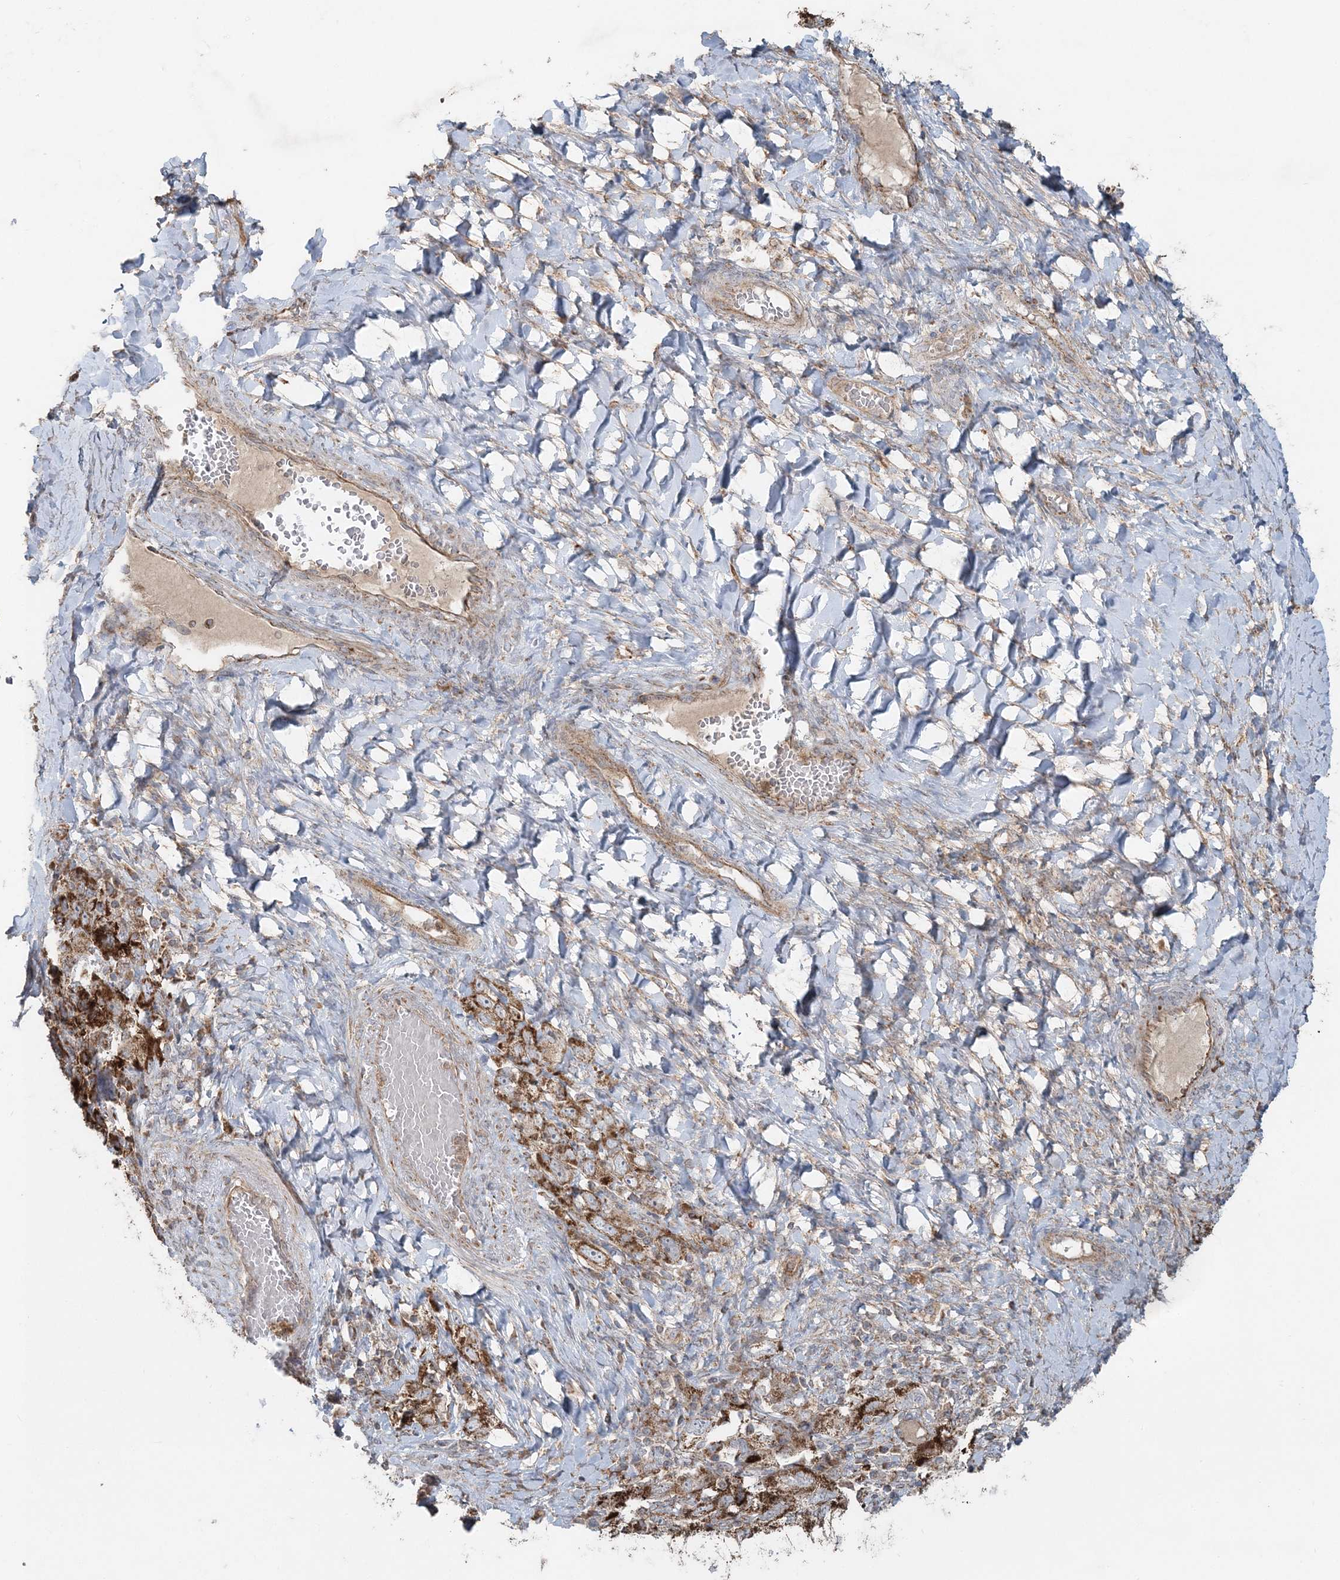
{"staining": {"intensity": "strong", "quantity": ">75%", "location": "cytoplasmic/membranous"}, "tissue": "ovarian cancer", "cell_type": "Tumor cells", "image_type": "cancer", "snomed": [{"axis": "morphology", "description": "Carcinoma, NOS"}, {"axis": "morphology", "description": "Cystadenocarcinoma, serous, NOS"}, {"axis": "topography", "description": "Ovary"}], "caption": "A brown stain labels strong cytoplasmic/membranous expression of a protein in ovarian carcinoma tumor cells. (Stains: DAB in brown, nuclei in blue, Microscopy: brightfield microscopy at high magnification).", "gene": "LRPPRC", "patient": {"sex": "female", "age": 69}}